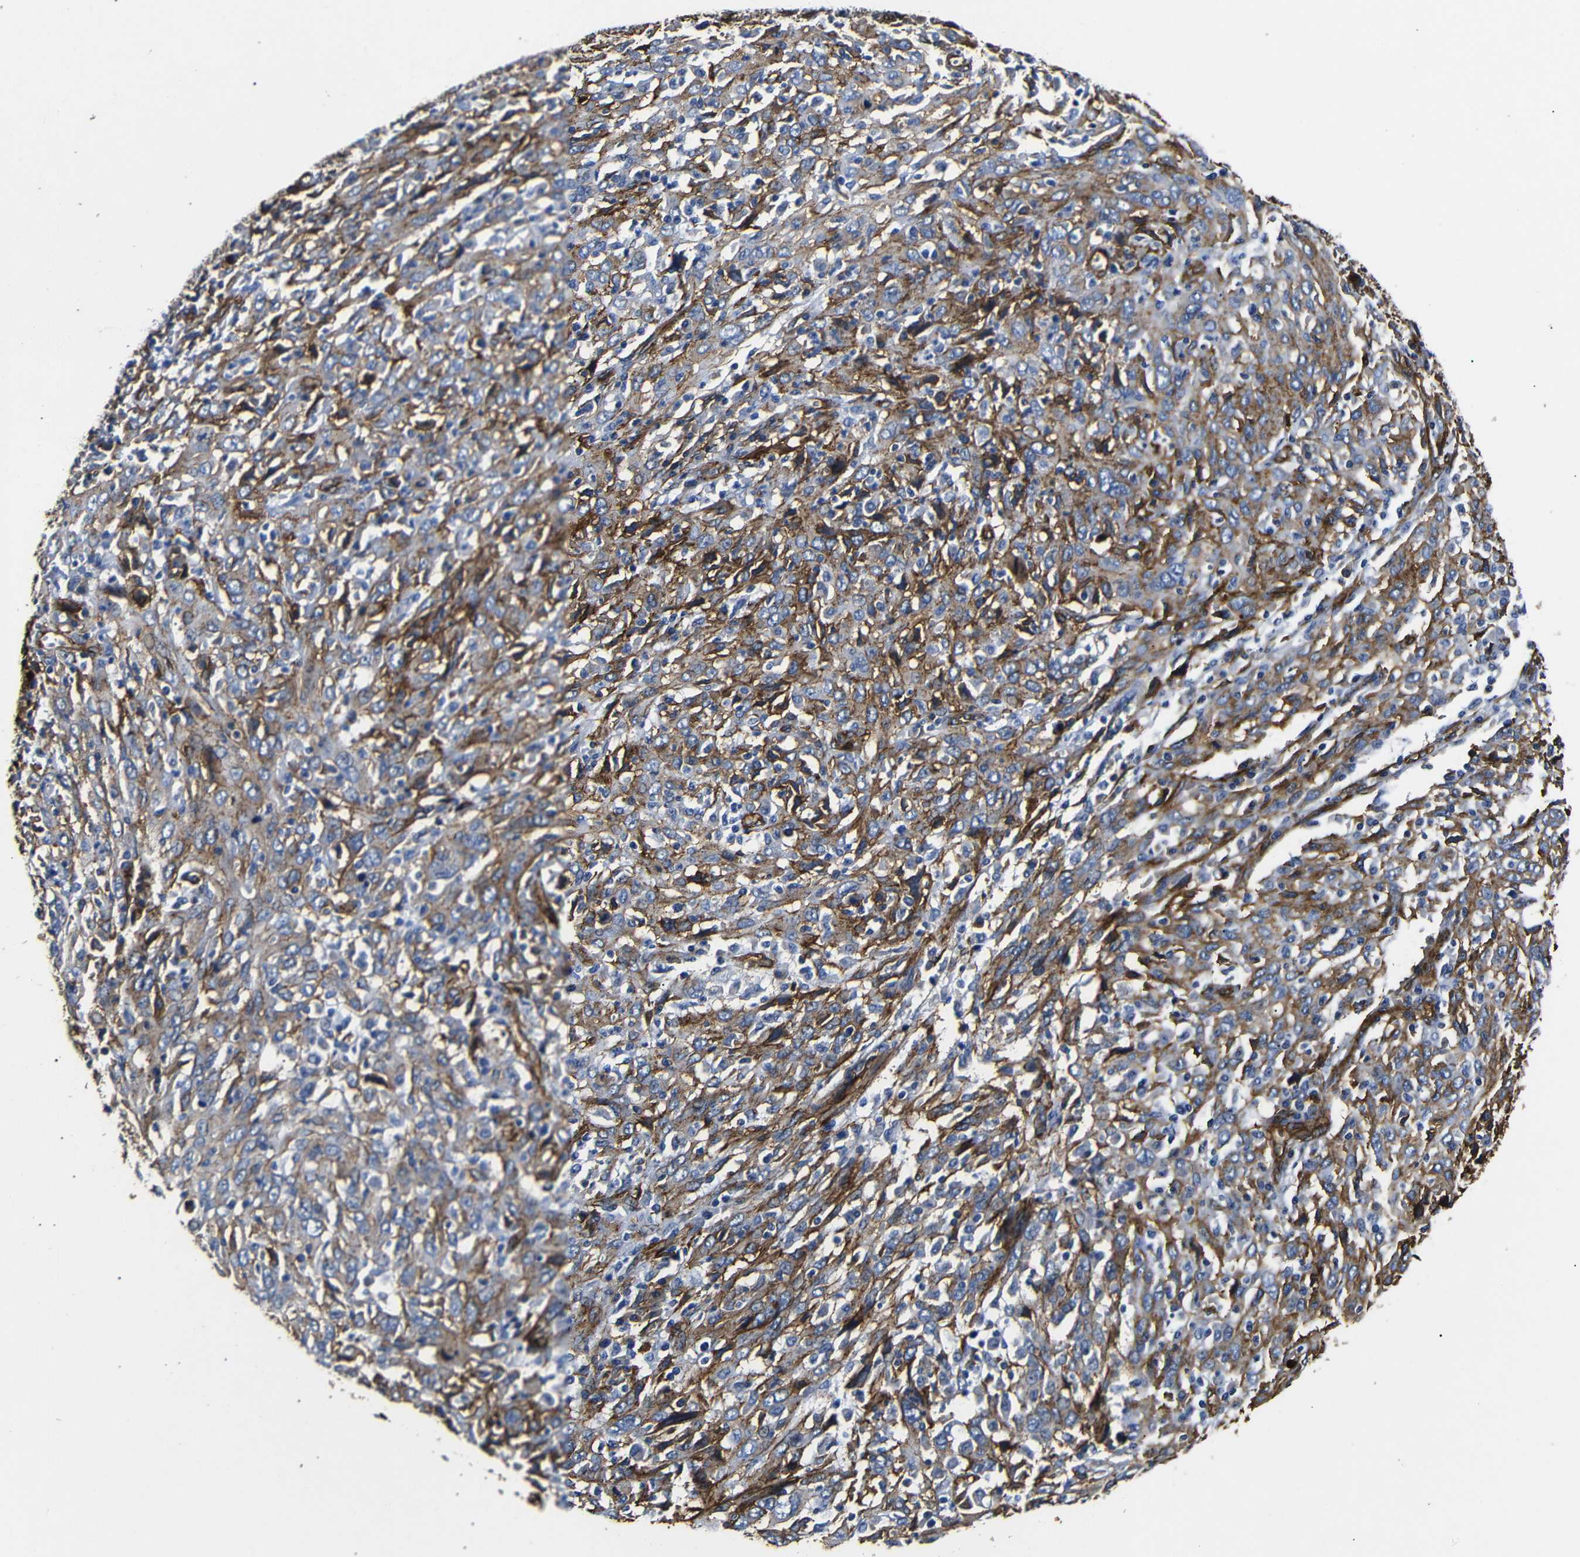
{"staining": {"intensity": "moderate", "quantity": ">75%", "location": "cytoplasmic/membranous"}, "tissue": "cervical cancer", "cell_type": "Tumor cells", "image_type": "cancer", "snomed": [{"axis": "morphology", "description": "Squamous cell carcinoma, NOS"}, {"axis": "topography", "description": "Cervix"}], "caption": "Immunohistochemical staining of human squamous cell carcinoma (cervical) exhibits medium levels of moderate cytoplasmic/membranous positivity in approximately >75% of tumor cells.", "gene": "CAV2", "patient": {"sex": "female", "age": 46}}